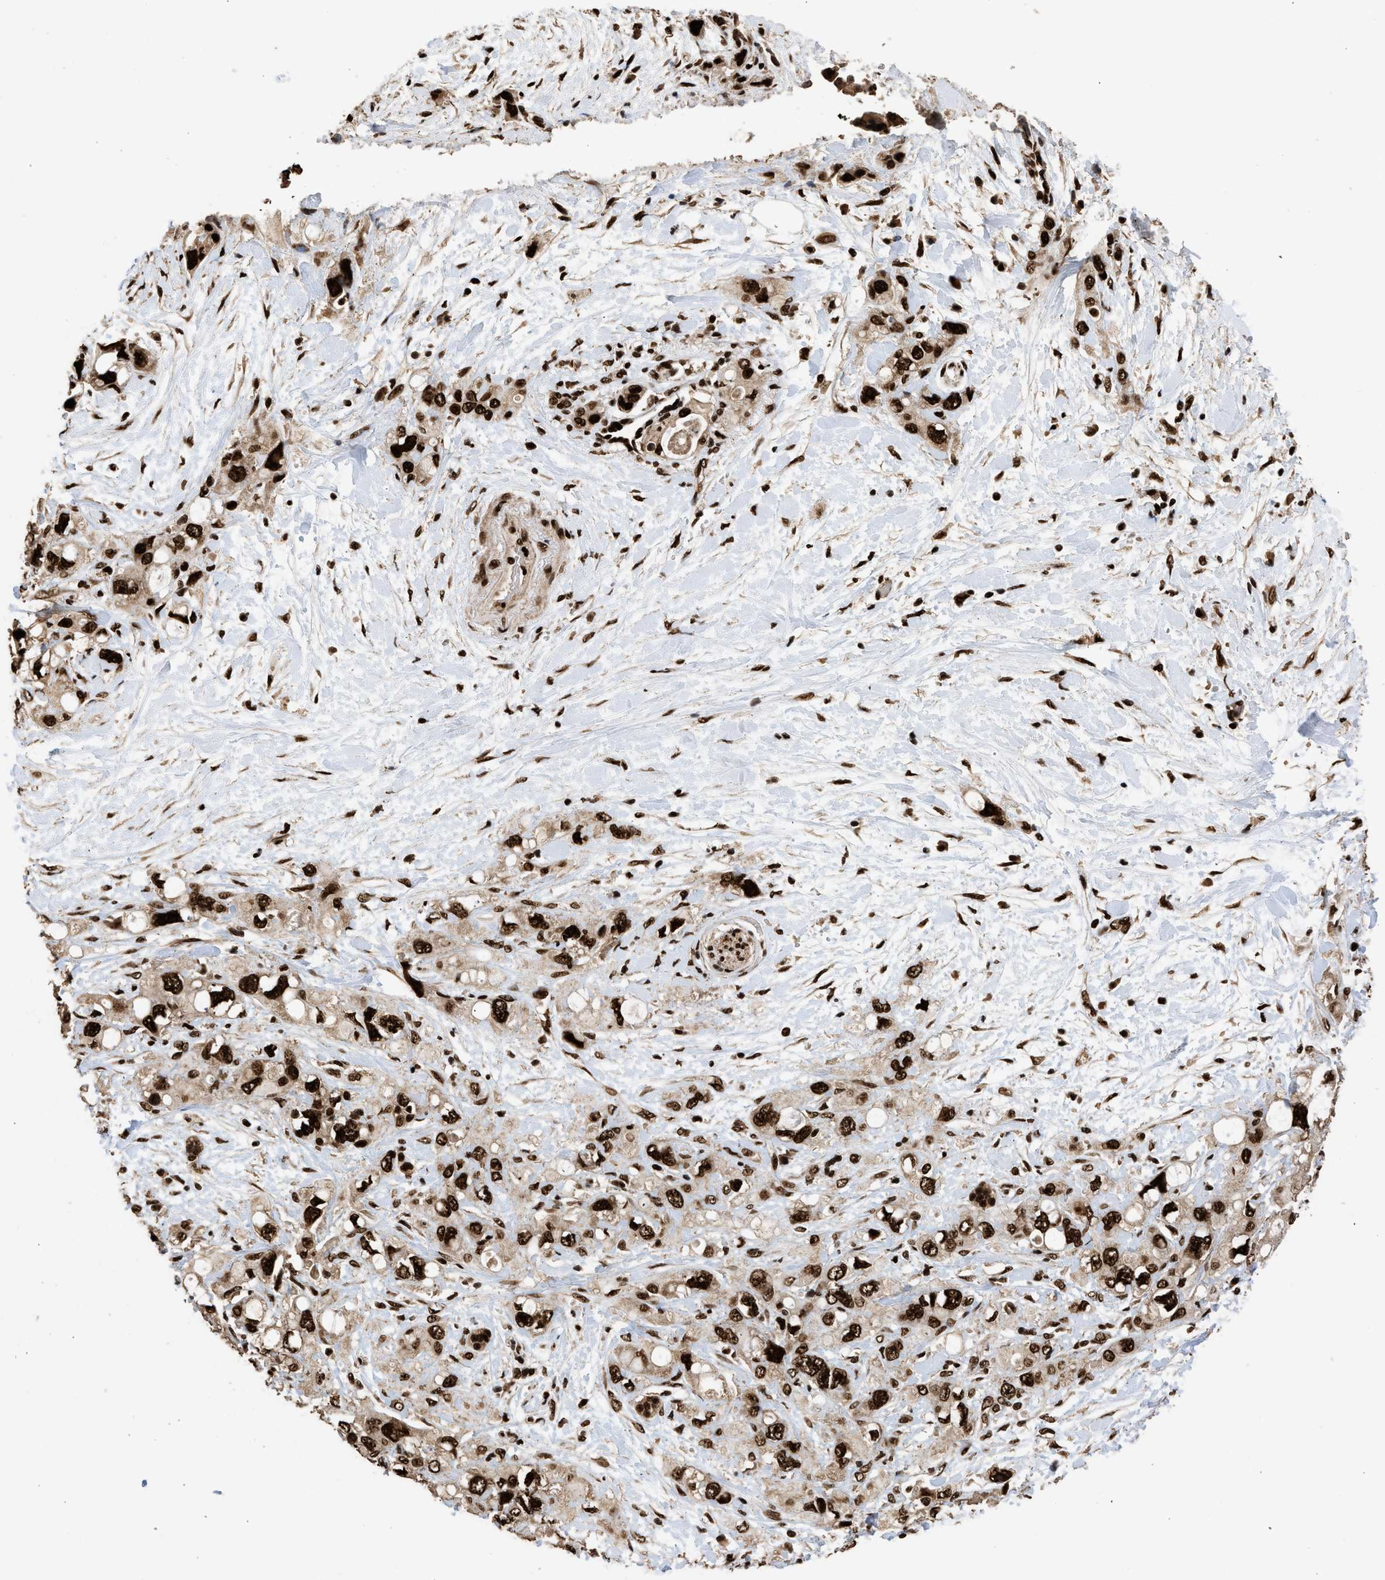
{"staining": {"intensity": "strong", "quantity": ">75%", "location": "nuclear"}, "tissue": "pancreatic cancer", "cell_type": "Tumor cells", "image_type": "cancer", "snomed": [{"axis": "morphology", "description": "Adenocarcinoma, NOS"}, {"axis": "topography", "description": "Pancreas"}], "caption": "Adenocarcinoma (pancreatic) stained with a brown dye exhibits strong nuclear positive staining in about >75% of tumor cells.", "gene": "PPP4R3B", "patient": {"sex": "female", "age": 56}}